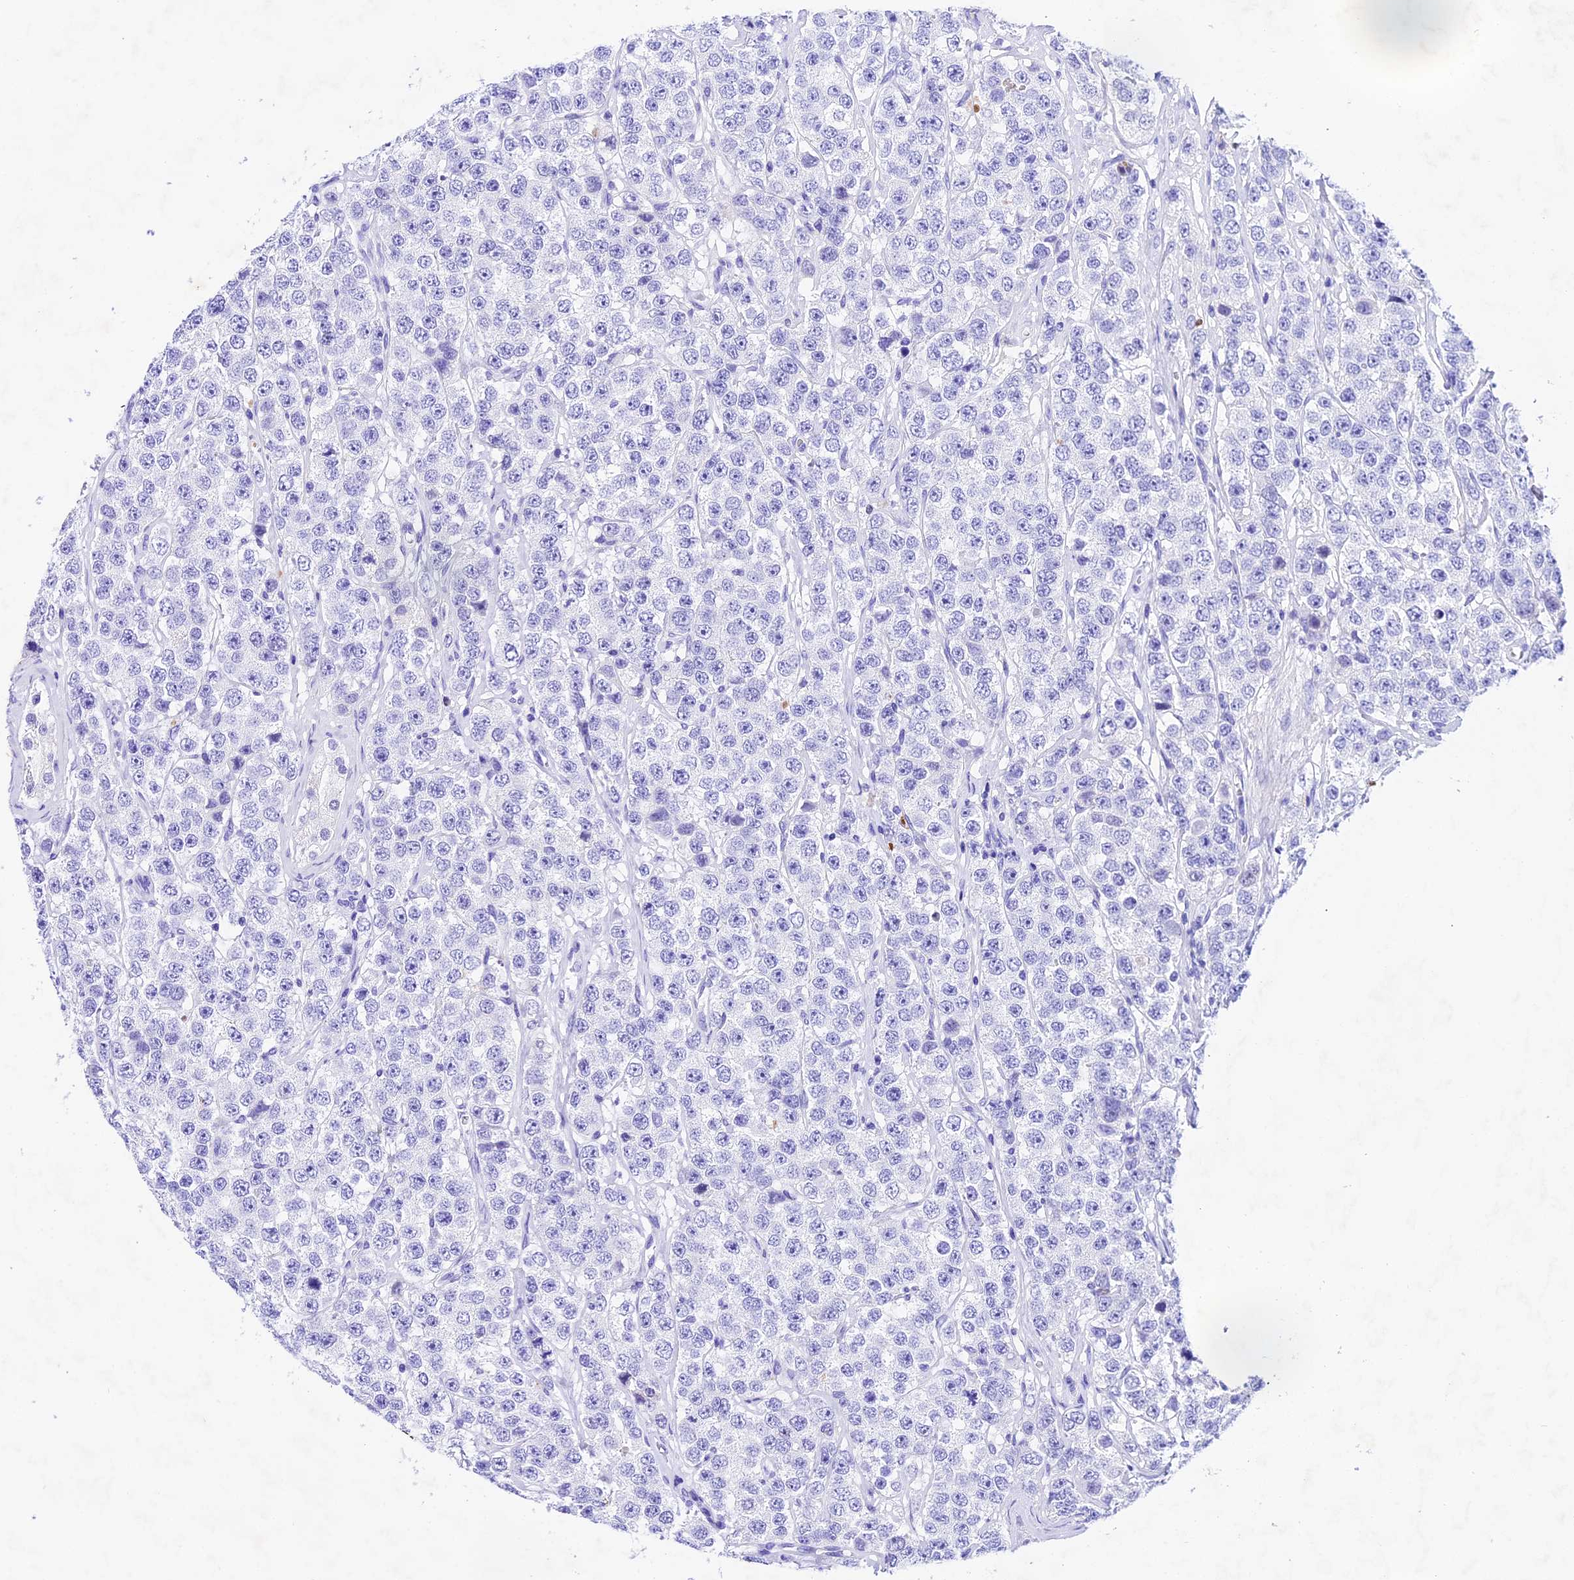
{"staining": {"intensity": "negative", "quantity": "none", "location": "none"}, "tissue": "testis cancer", "cell_type": "Tumor cells", "image_type": "cancer", "snomed": [{"axis": "morphology", "description": "Seminoma, NOS"}, {"axis": "topography", "description": "Testis"}], "caption": "Immunohistochemistry (IHC) of human testis cancer (seminoma) shows no expression in tumor cells. (Stains: DAB IHC with hematoxylin counter stain, Microscopy: brightfield microscopy at high magnification).", "gene": "PSG11", "patient": {"sex": "male", "age": 28}}